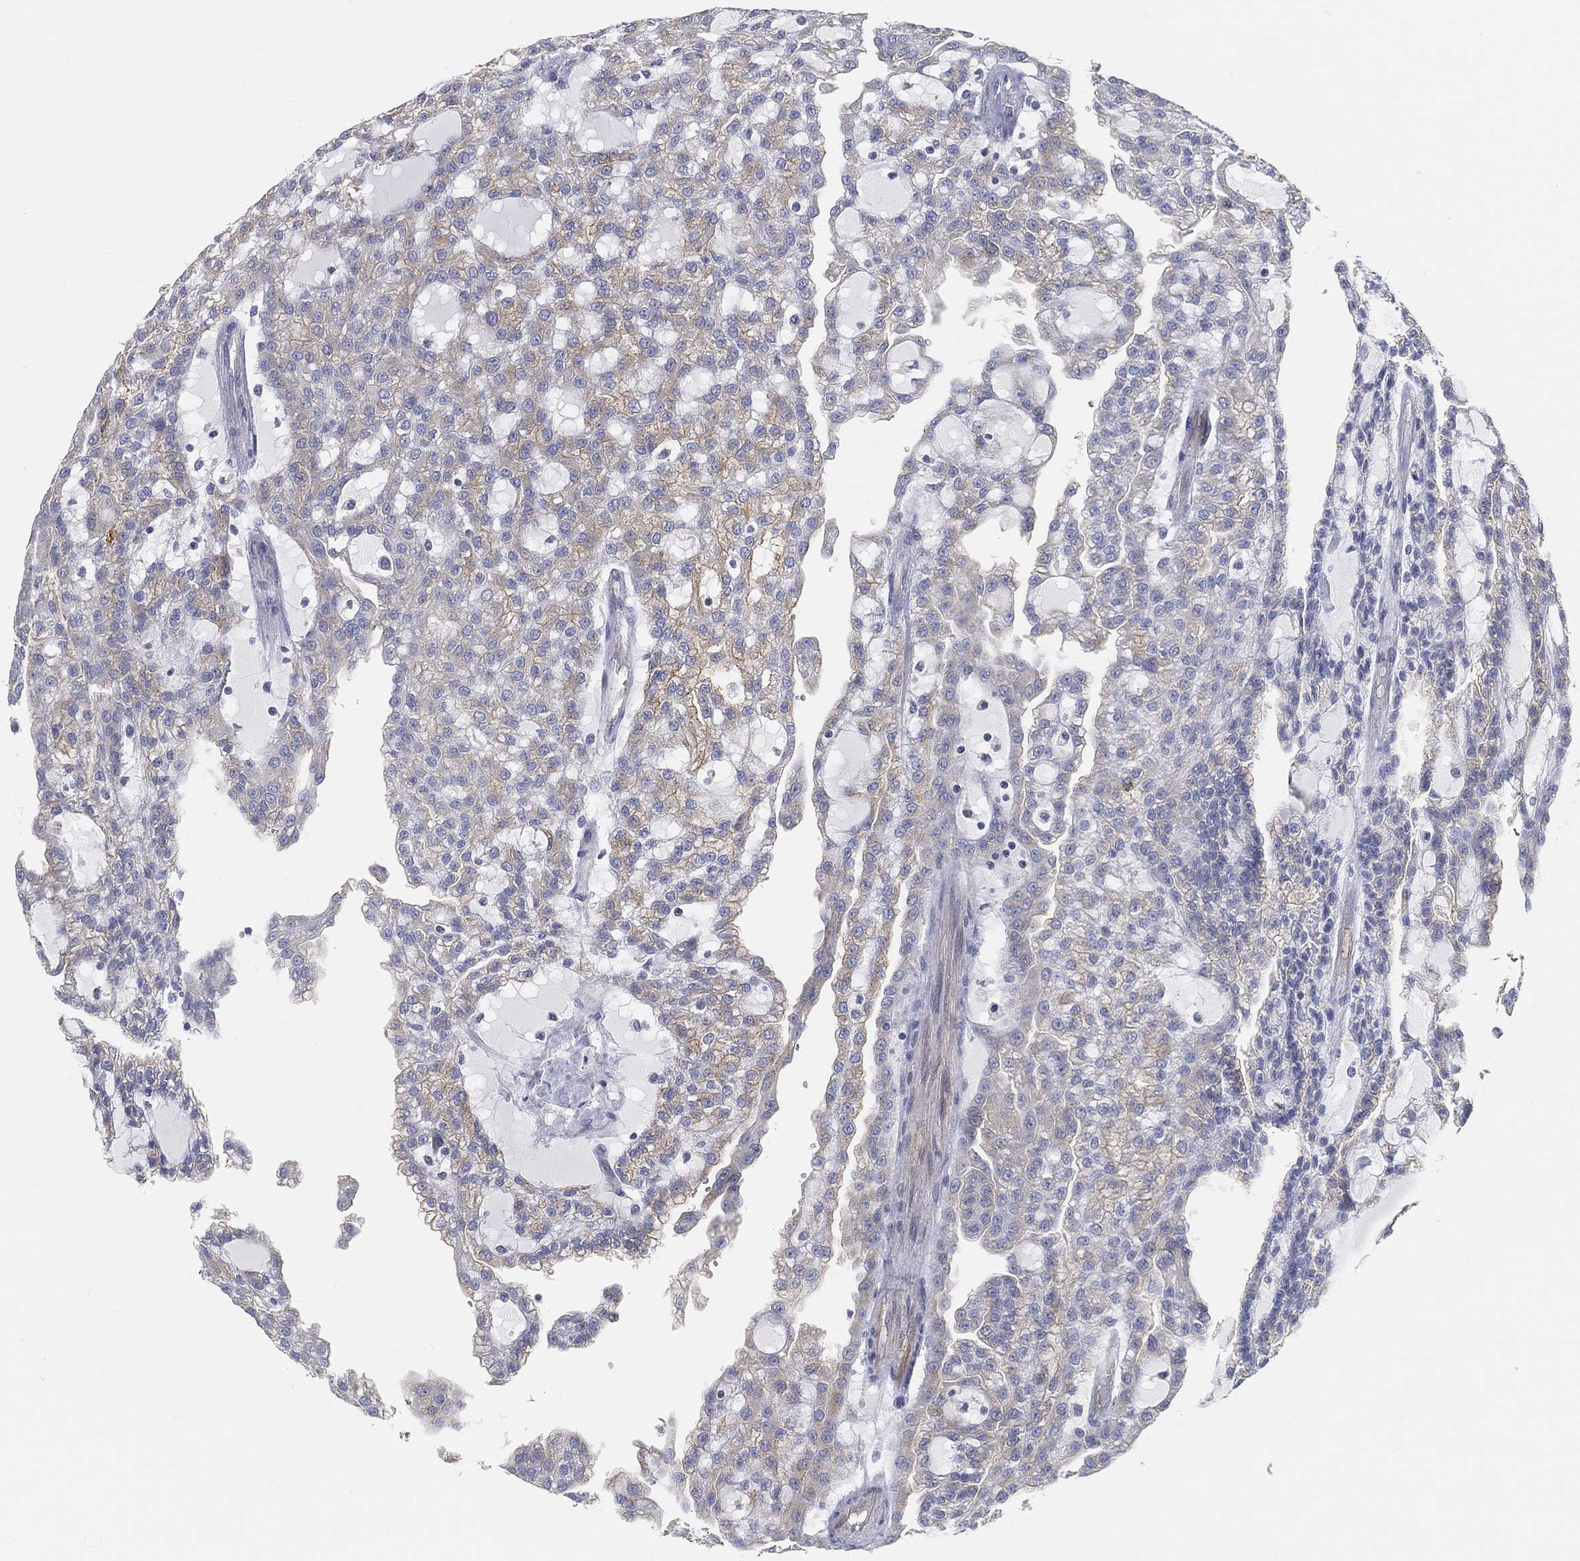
{"staining": {"intensity": "weak", "quantity": "25%-75%", "location": "cytoplasmic/membranous"}, "tissue": "renal cancer", "cell_type": "Tumor cells", "image_type": "cancer", "snomed": [{"axis": "morphology", "description": "Adenocarcinoma, NOS"}, {"axis": "topography", "description": "Kidney"}], "caption": "The immunohistochemical stain shows weak cytoplasmic/membranous positivity in tumor cells of renal cancer (adenocarcinoma) tissue.", "gene": "TMEM25", "patient": {"sex": "male", "age": 63}}